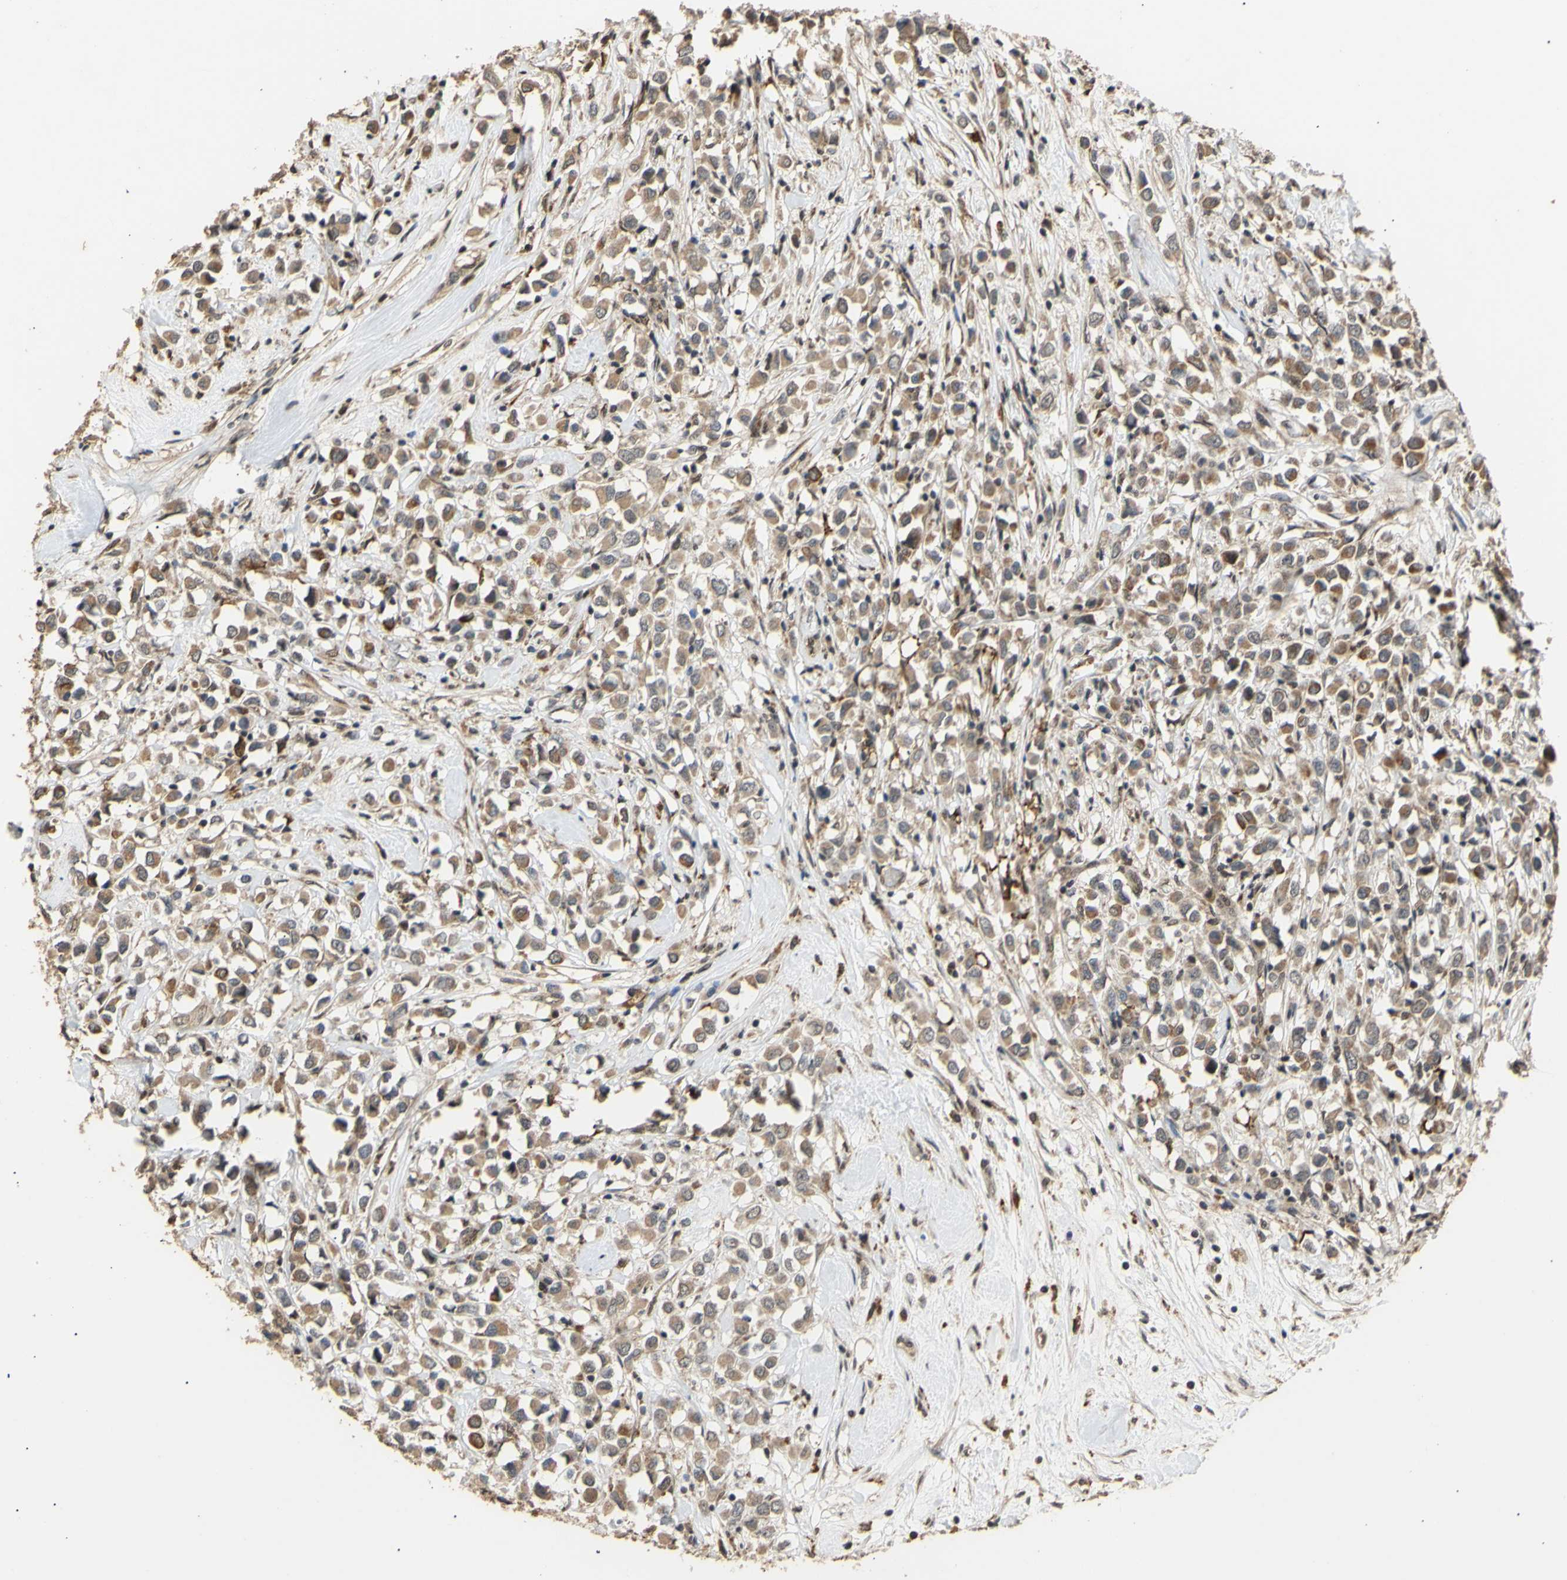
{"staining": {"intensity": "moderate", "quantity": ">75%", "location": "cytoplasmic/membranous"}, "tissue": "breast cancer", "cell_type": "Tumor cells", "image_type": "cancer", "snomed": [{"axis": "morphology", "description": "Duct carcinoma"}, {"axis": "topography", "description": "Breast"}], "caption": "This image demonstrates immunohistochemistry (IHC) staining of breast cancer (infiltrating ductal carcinoma), with medium moderate cytoplasmic/membranous staining in approximately >75% of tumor cells.", "gene": "GTF2E2", "patient": {"sex": "female", "age": 61}}